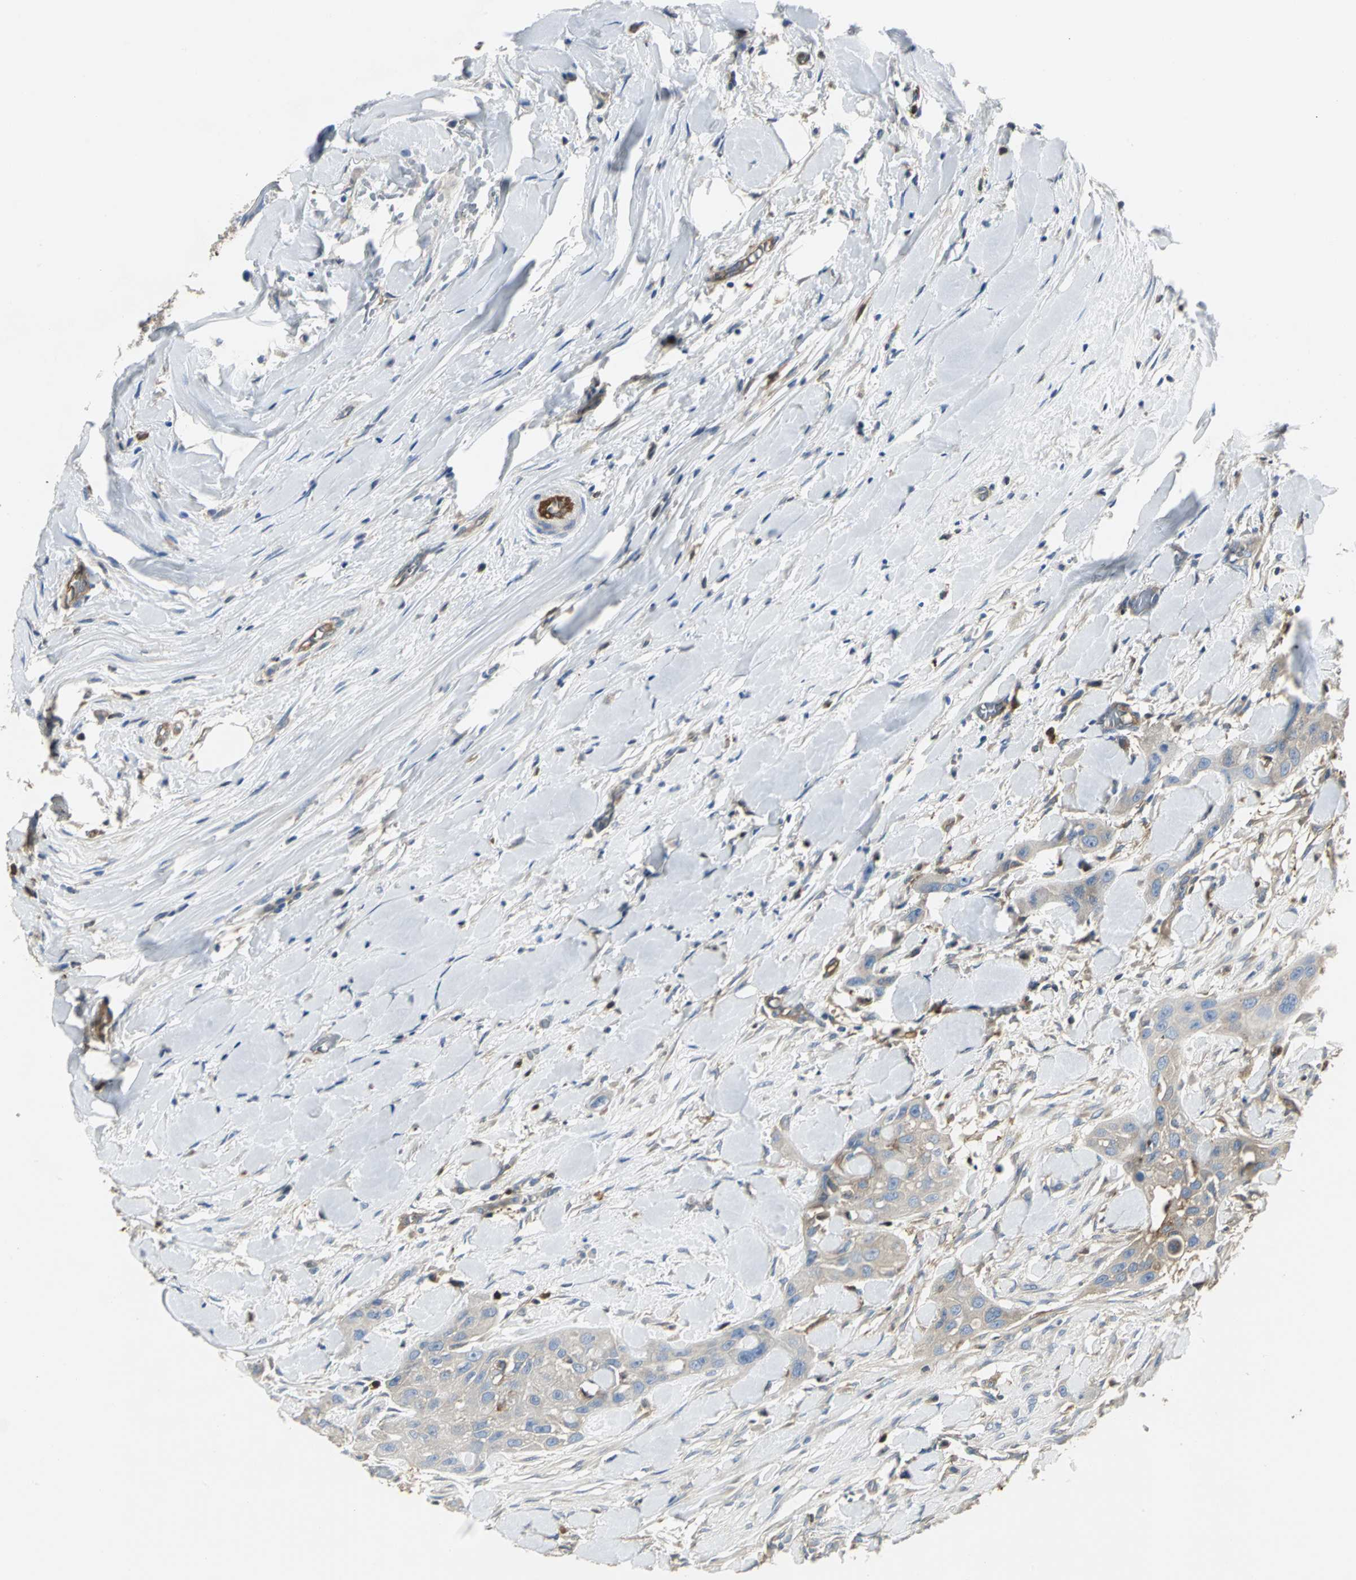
{"staining": {"intensity": "moderate", "quantity": ">75%", "location": "cytoplasmic/membranous"}, "tissue": "head and neck cancer", "cell_type": "Tumor cells", "image_type": "cancer", "snomed": [{"axis": "morphology", "description": "Neoplasm, malignant, NOS"}, {"axis": "topography", "description": "Salivary gland"}, {"axis": "topography", "description": "Head-Neck"}], "caption": "Tumor cells exhibit medium levels of moderate cytoplasmic/membranous expression in approximately >75% of cells in head and neck cancer (neoplasm (malignant)).", "gene": "CHRNB1", "patient": {"sex": "male", "age": 43}}